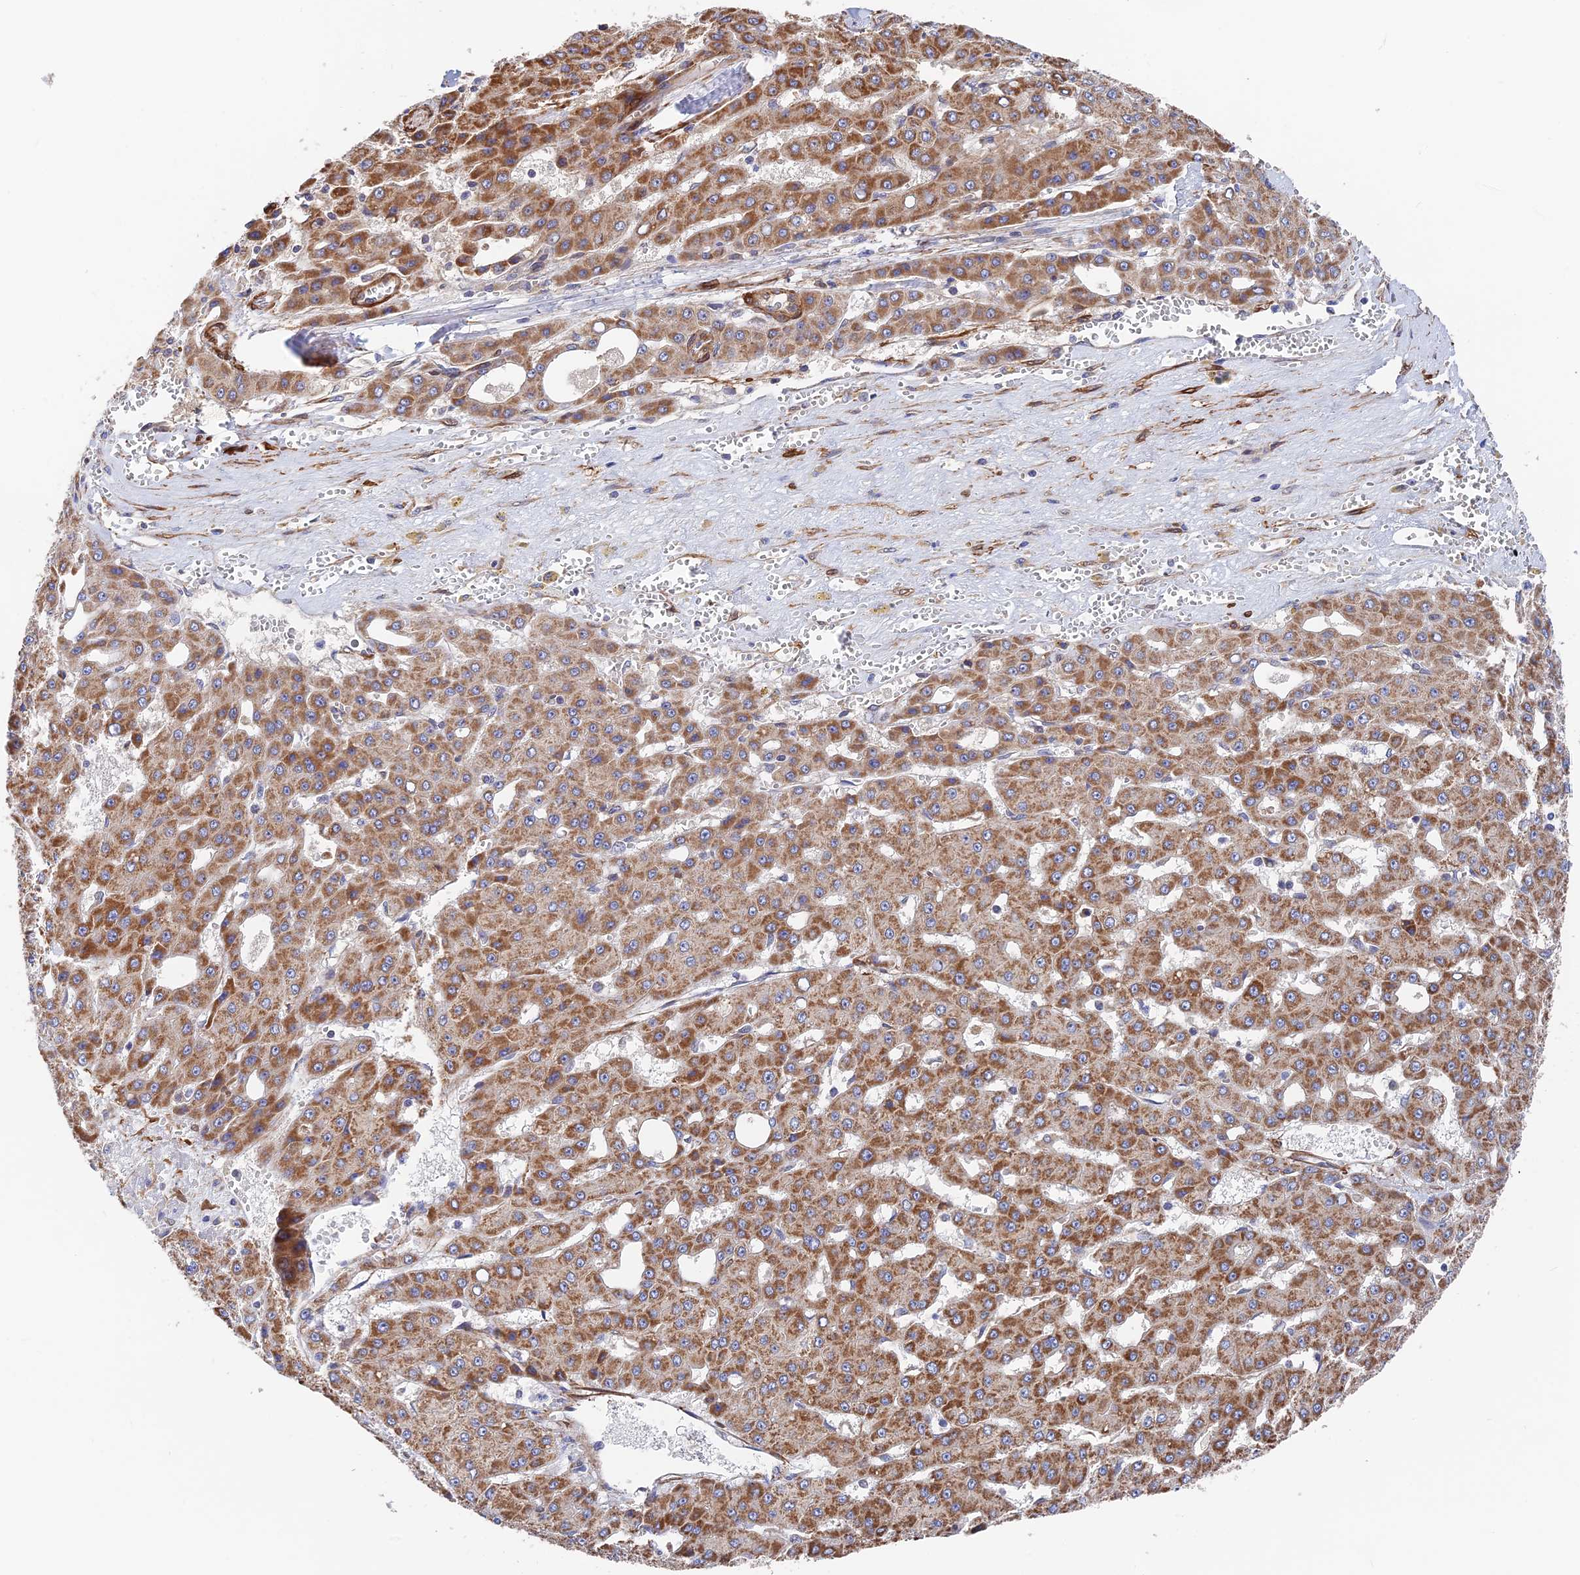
{"staining": {"intensity": "strong", "quantity": ">75%", "location": "cytoplasmic/membranous"}, "tissue": "liver cancer", "cell_type": "Tumor cells", "image_type": "cancer", "snomed": [{"axis": "morphology", "description": "Carcinoma, Hepatocellular, NOS"}, {"axis": "topography", "description": "Liver"}], "caption": "Tumor cells display strong cytoplasmic/membranous positivity in about >75% of cells in liver cancer (hepatocellular carcinoma). Using DAB (3,3'-diaminobenzidine) (brown) and hematoxylin (blue) stains, captured at high magnification using brightfield microscopy.", "gene": "ZNF320", "patient": {"sex": "male", "age": 47}}